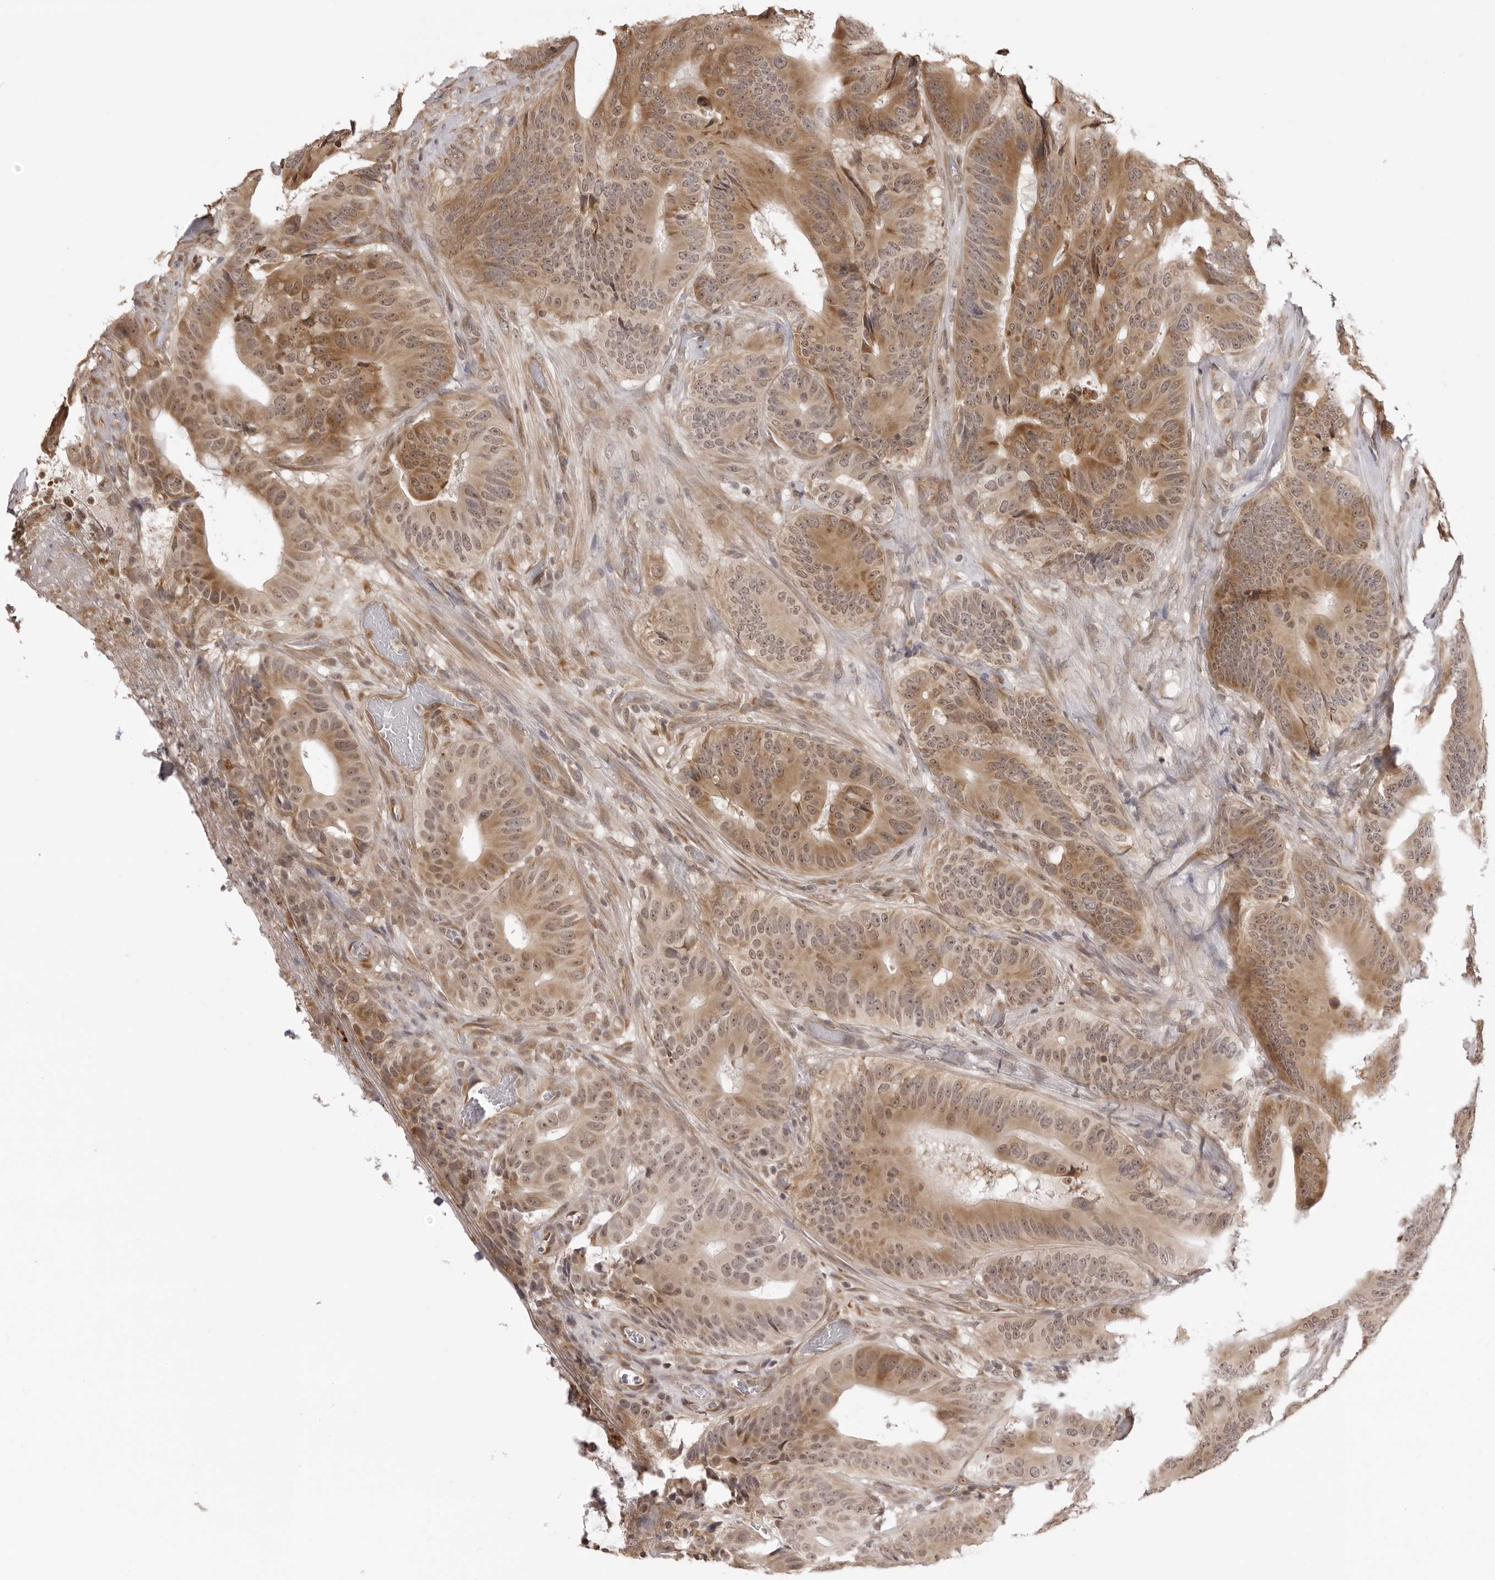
{"staining": {"intensity": "moderate", "quantity": ">75%", "location": "cytoplasmic/membranous,nuclear"}, "tissue": "colorectal cancer", "cell_type": "Tumor cells", "image_type": "cancer", "snomed": [{"axis": "morphology", "description": "Adenocarcinoma, NOS"}, {"axis": "topography", "description": "Colon"}], "caption": "Adenocarcinoma (colorectal) stained for a protein (brown) exhibits moderate cytoplasmic/membranous and nuclear positive positivity in approximately >75% of tumor cells.", "gene": "ZC3H11A", "patient": {"sex": "male", "age": 83}}